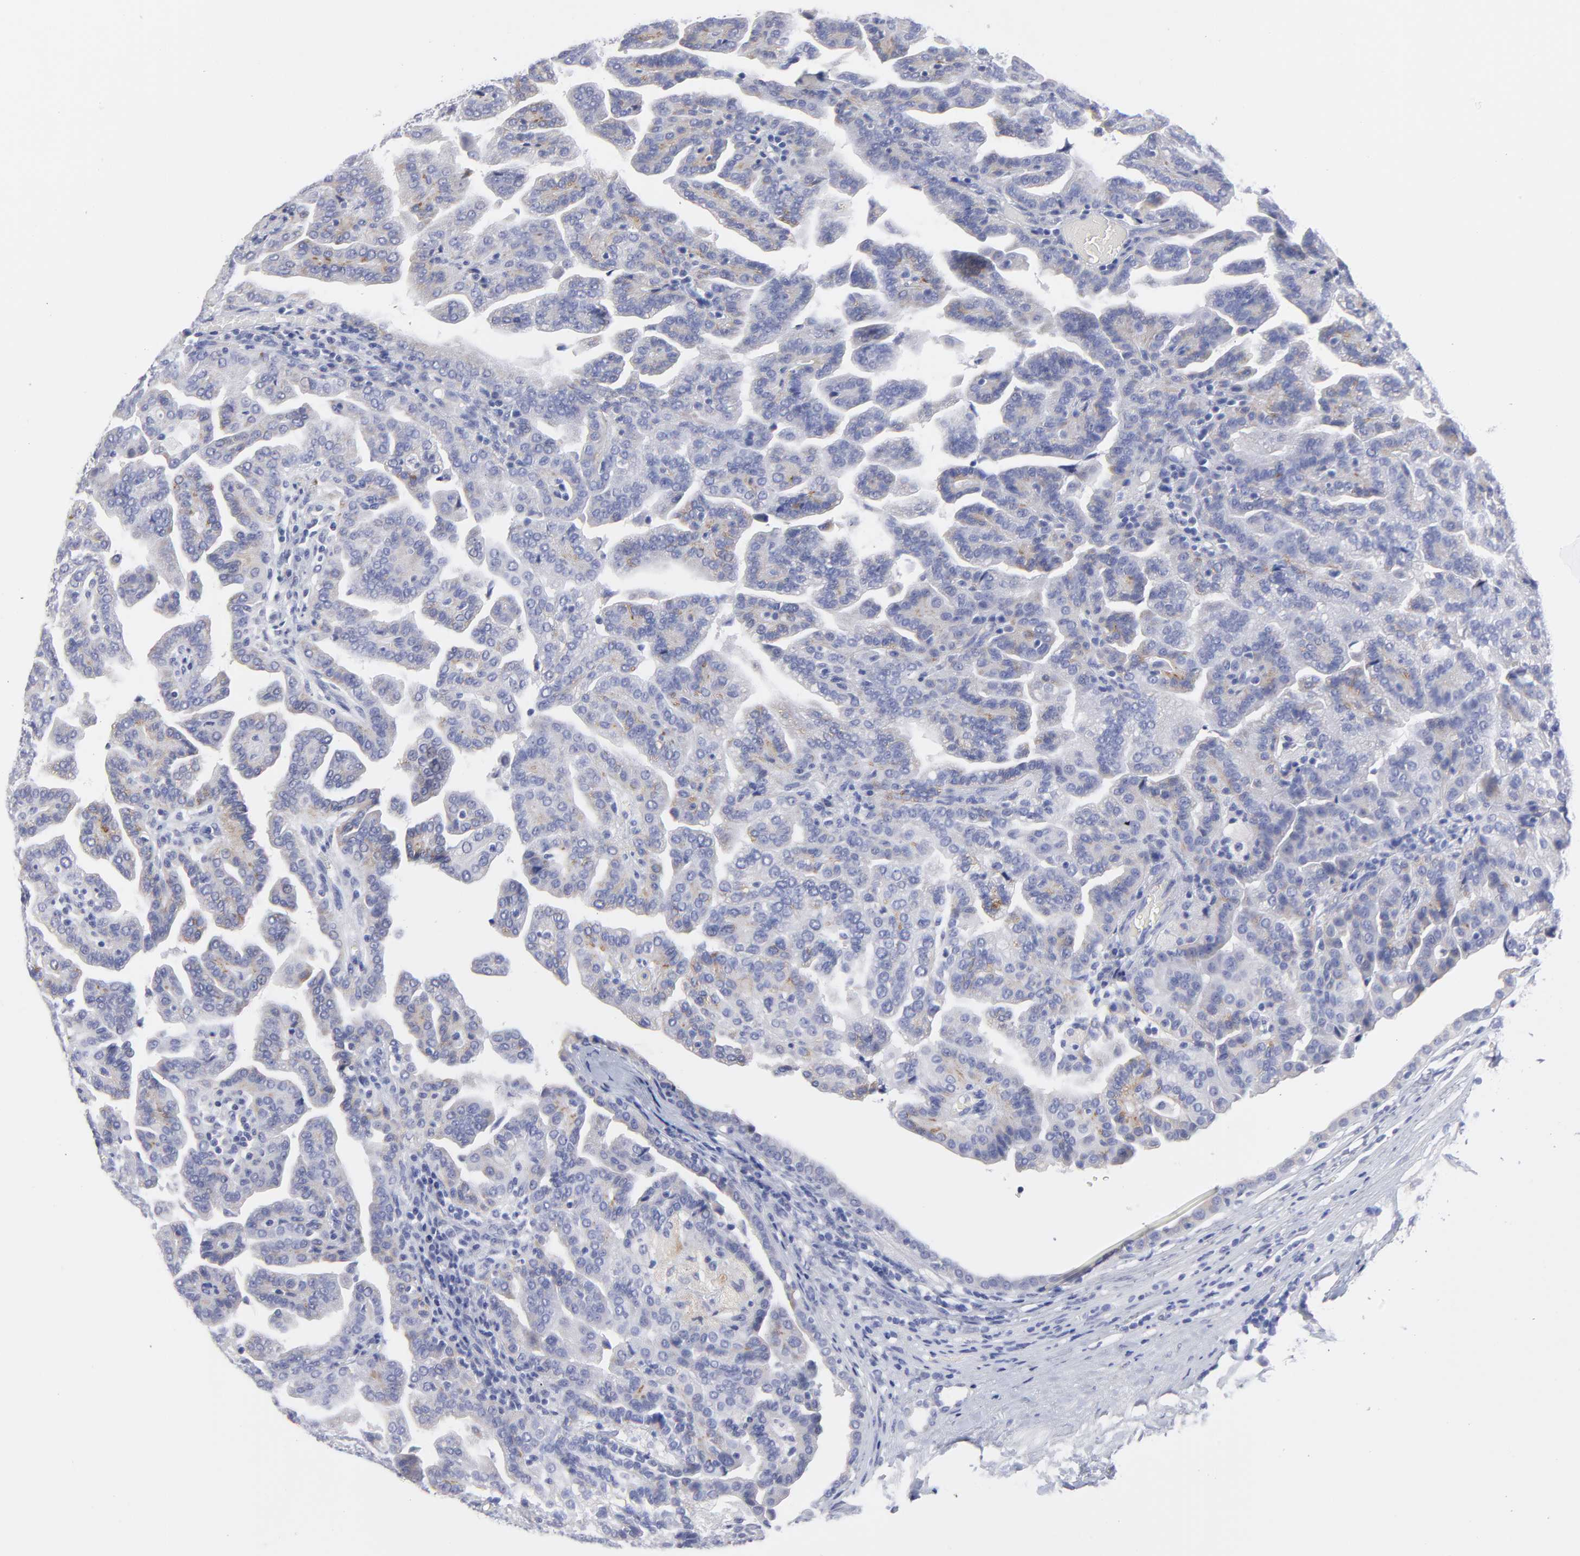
{"staining": {"intensity": "negative", "quantity": "none", "location": "none"}, "tissue": "renal cancer", "cell_type": "Tumor cells", "image_type": "cancer", "snomed": [{"axis": "morphology", "description": "Adenocarcinoma, NOS"}, {"axis": "topography", "description": "Kidney"}], "caption": "Protein analysis of renal cancer demonstrates no significant expression in tumor cells.", "gene": "DUSP9", "patient": {"sex": "male", "age": 61}}